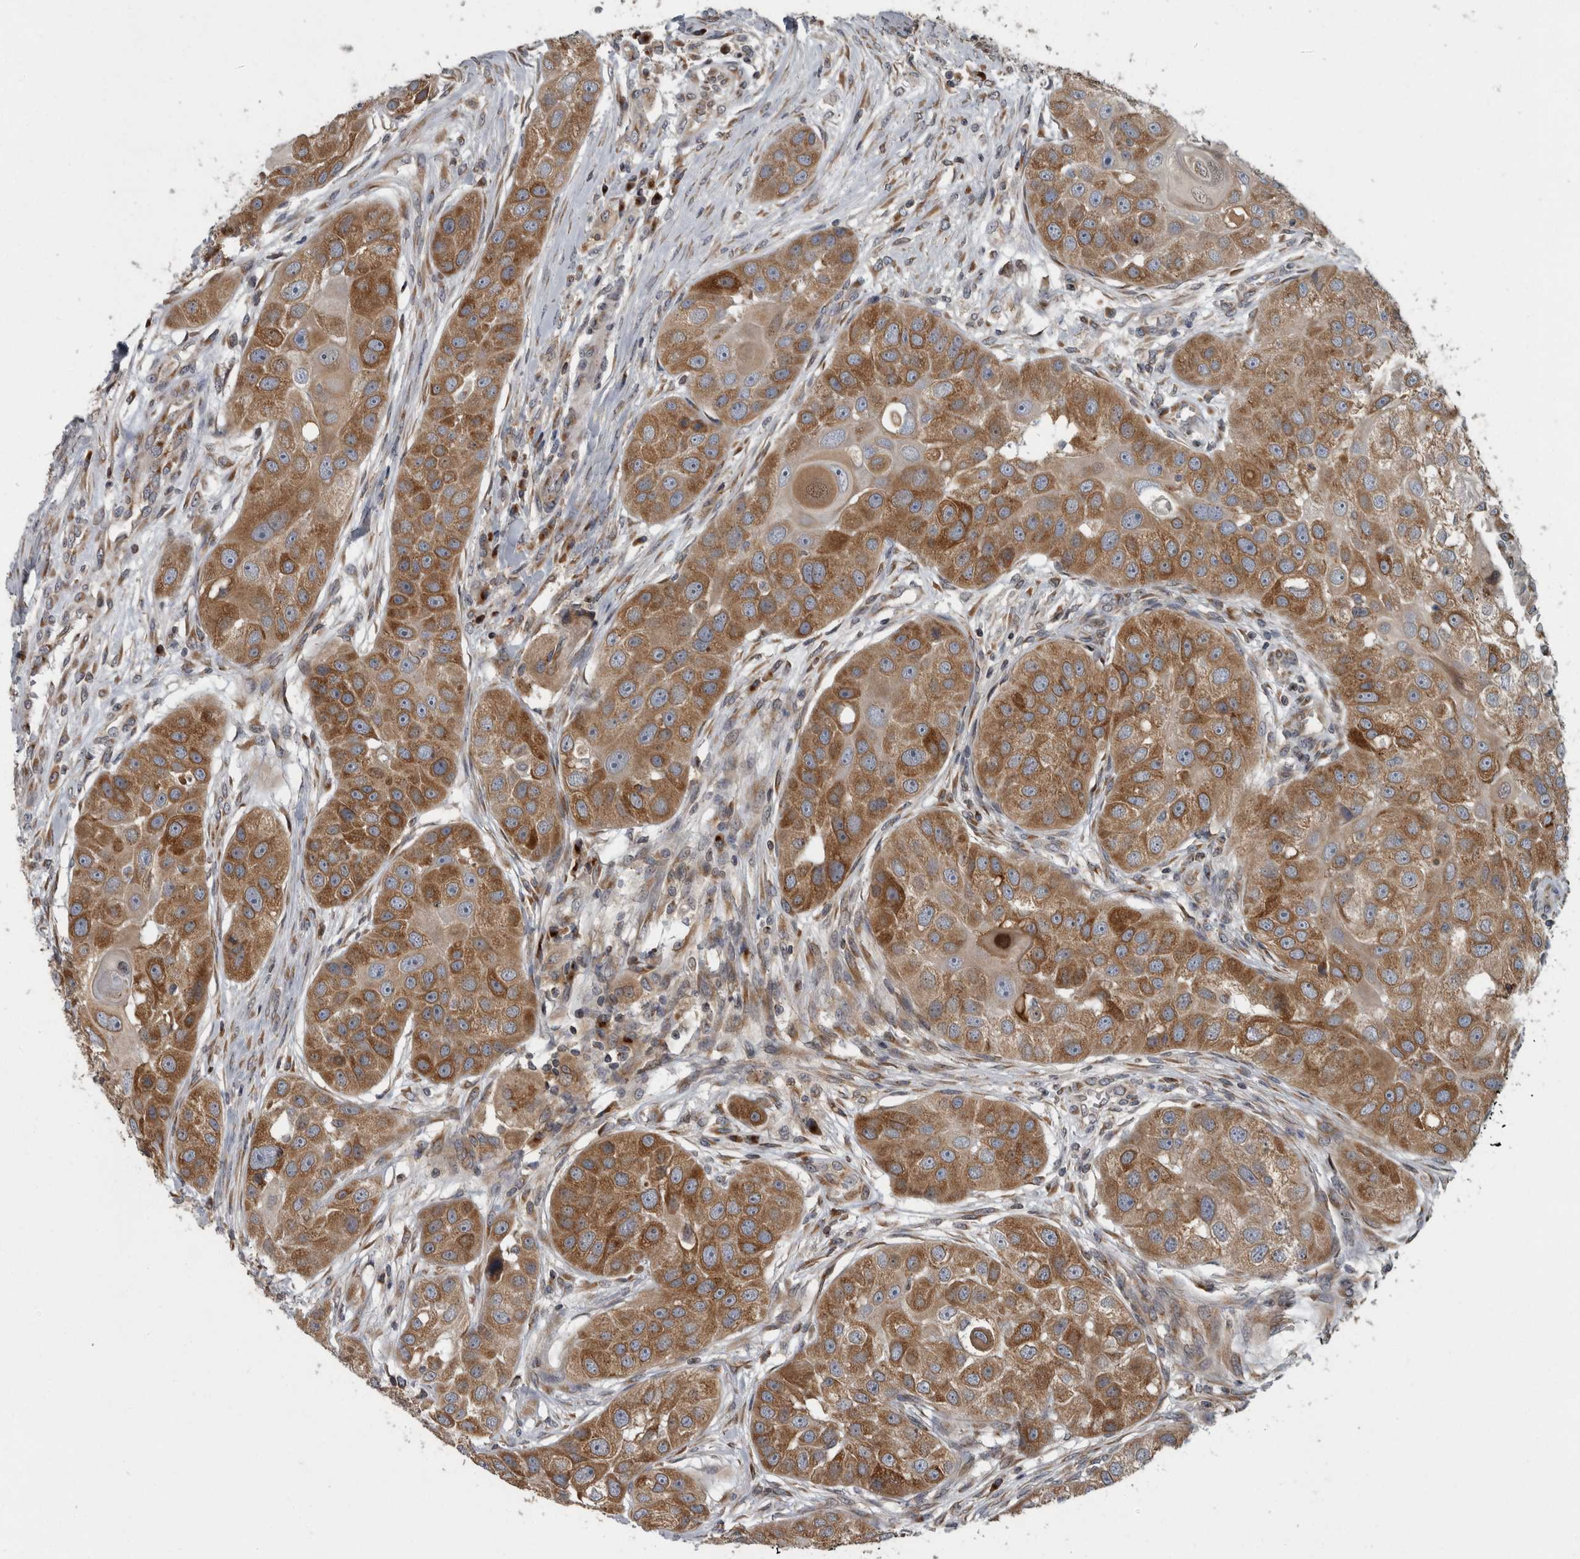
{"staining": {"intensity": "moderate", "quantity": ">75%", "location": "cytoplasmic/membranous"}, "tissue": "head and neck cancer", "cell_type": "Tumor cells", "image_type": "cancer", "snomed": [{"axis": "morphology", "description": "Normal tissue, NOS"}, {"axis": "morphology", "description": "Squamous cell carcinoma, NOS"}, {"axis": "topography", "description": "Skeletal muscle"}, {"axis": "topography", "description": "Head-Neck"}], "caption": "Approximately >75% of tumor cells in head and neck squamous cell carcinoma demonstrate moderate cytoplasmic/membranous protein staining as visualized by brown immunohistochemical staining.", "gene": "LMAN2L", "patient": {"sex": "male", "age": 51}}